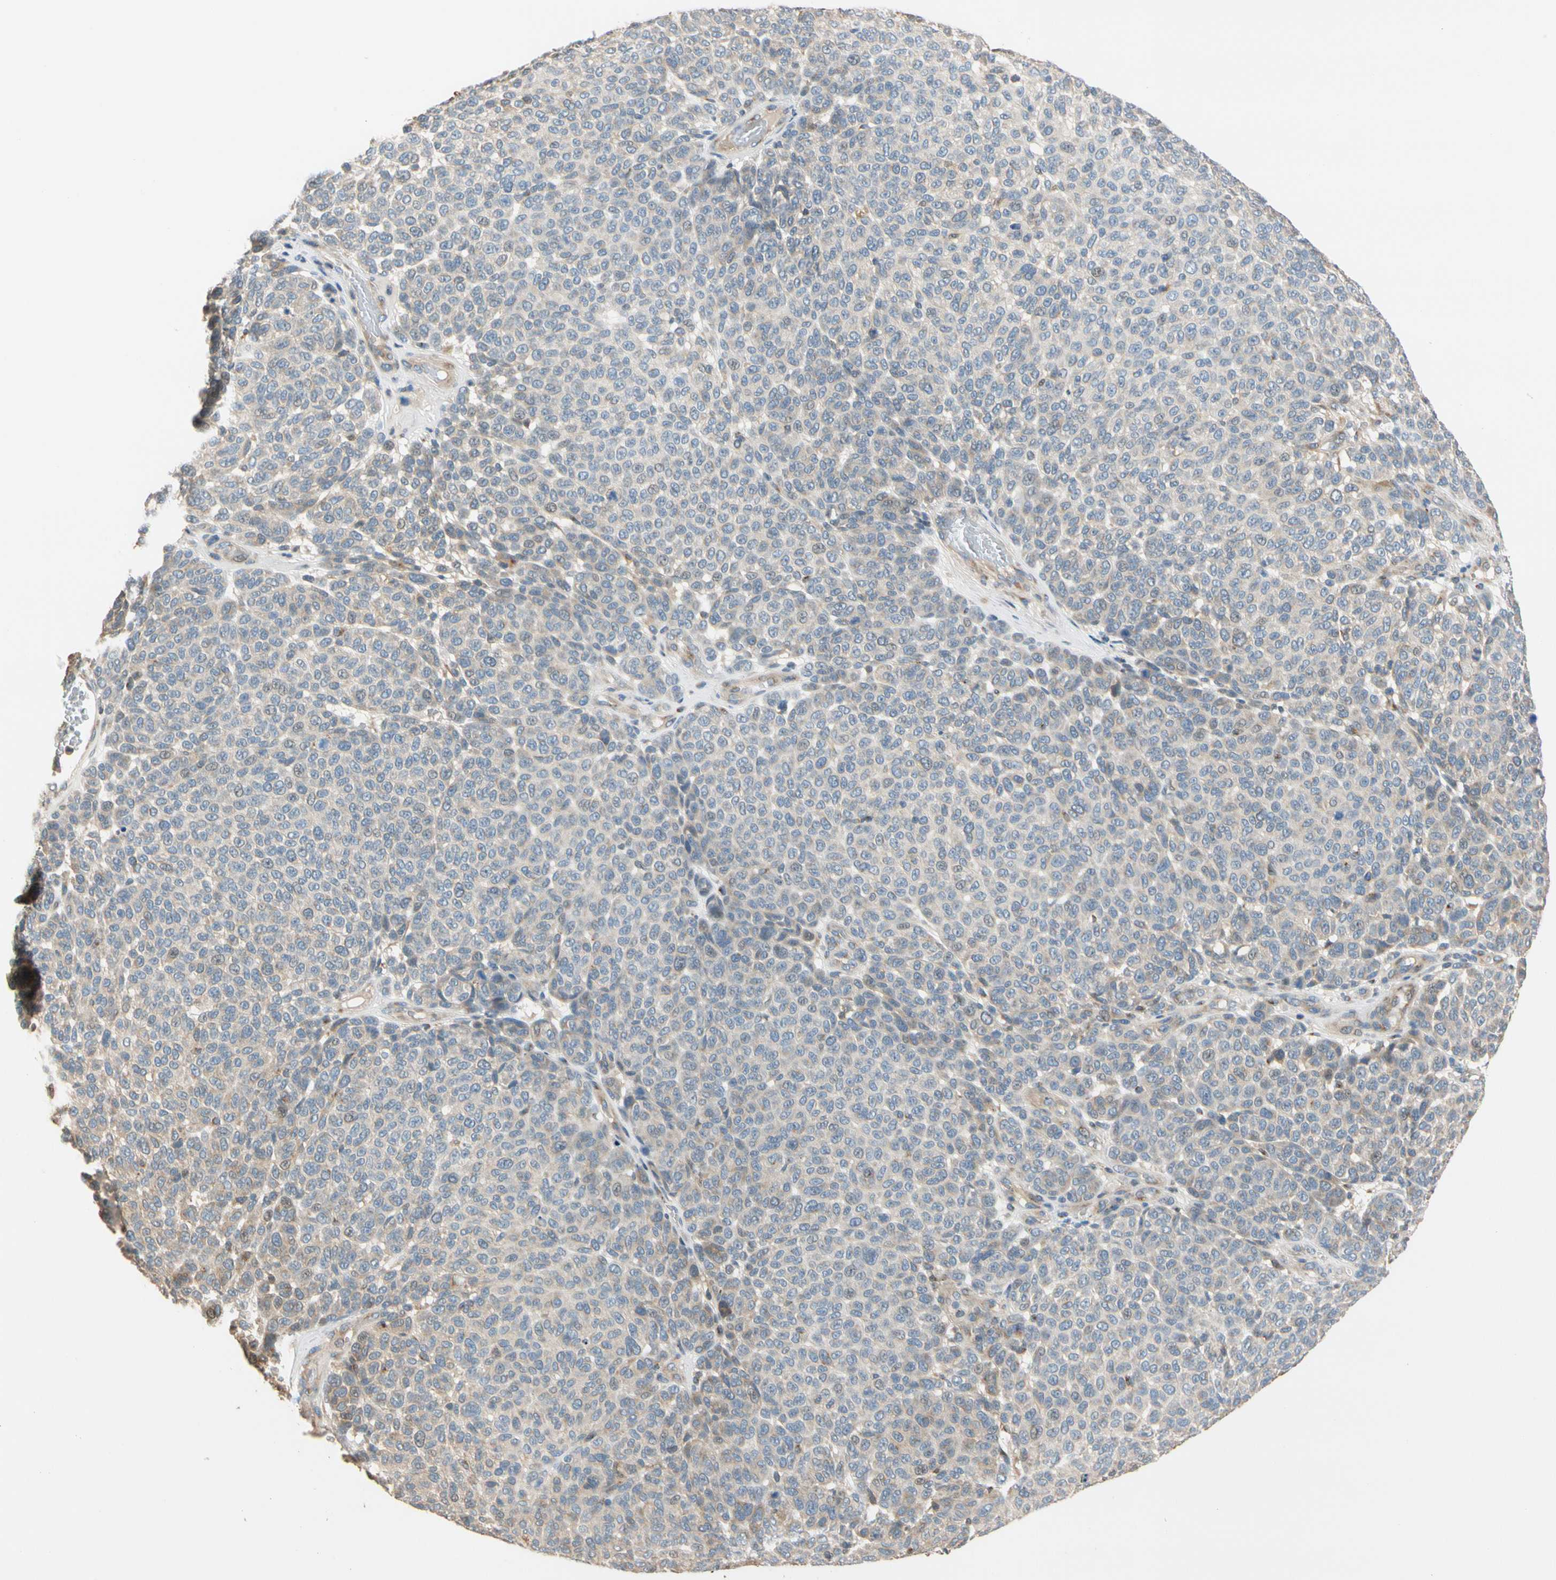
{"staining": {"intensity": "negative", "quantity": "none", "location": "none"}, "tissue": "melanoma", "cell_type": "Tumor cells", "image_type": "cancer", "snomed": [{"axis": "morphology", "description": "Malignant melanoma, NOS"}, {"axis": "topography", "description": "Skin"}], "caption": "A high-resolution photomicrograph shows immunohistochemistry staining of malignant melanoma, which shows no significant expression in tumor cells.", "gene": "GPSM2", "patient": {"sex": "male", "age": 59}}